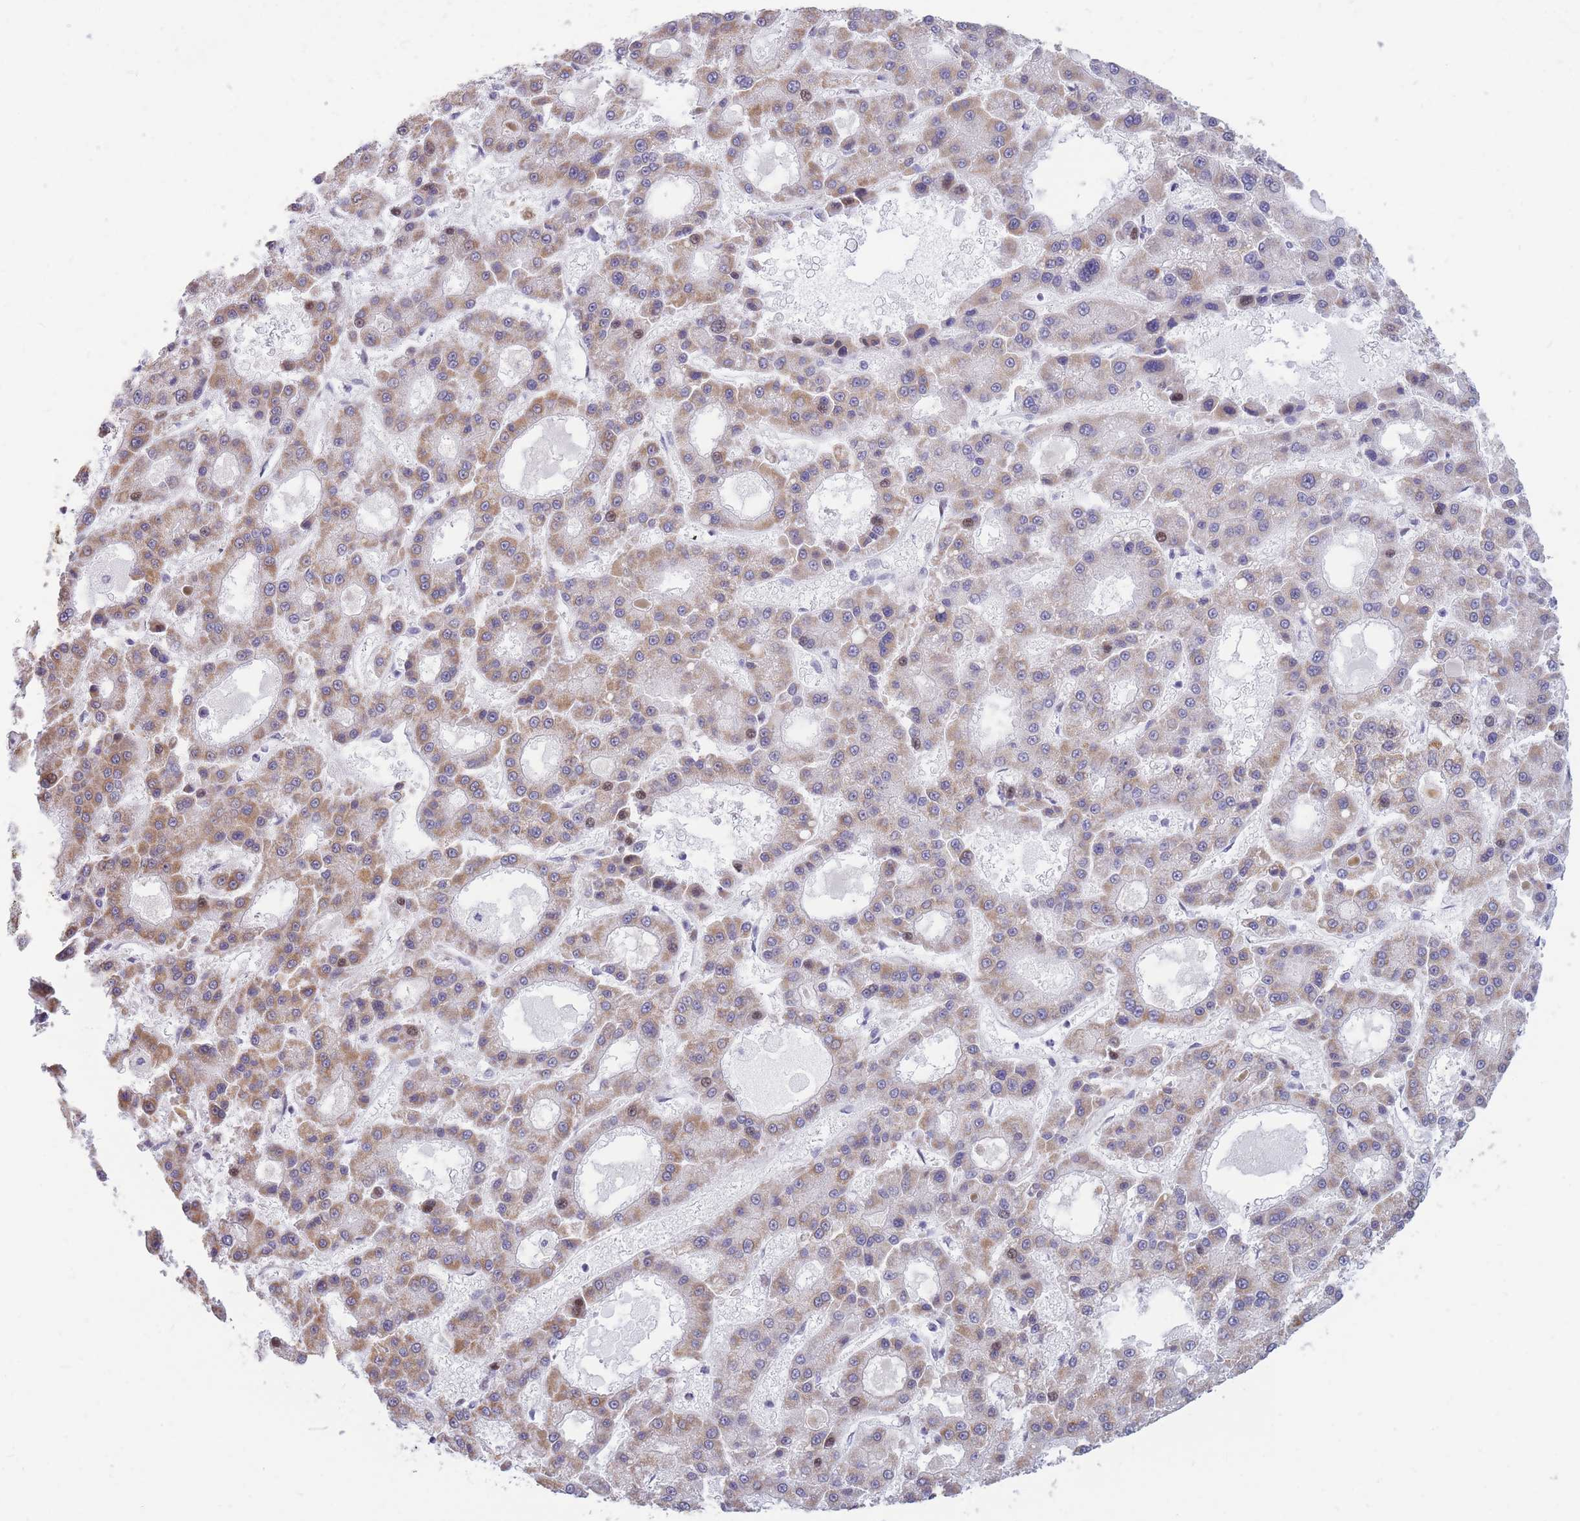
{"staining": {"intensity": "moderate", "quantity": "25%-75%", "location": "cytoplasmic/membranous"}, "tissue": "liver cancer", "cell_type": "Tumor cells", "image_type": "cancer", "snomed": [{"axis": "morphology", "description": "Carcinoma, Hepatocellular, NOS"}, {"axis": "topography", "description": "Liver"}], "caption": "Protein staining of liver cancer tissue shows moderate cytoplasmic/membranous positivity in about 25%-75% of tumor cells.", "gene": "MOB4", "patient": {"sex": "male", "age": 70}}